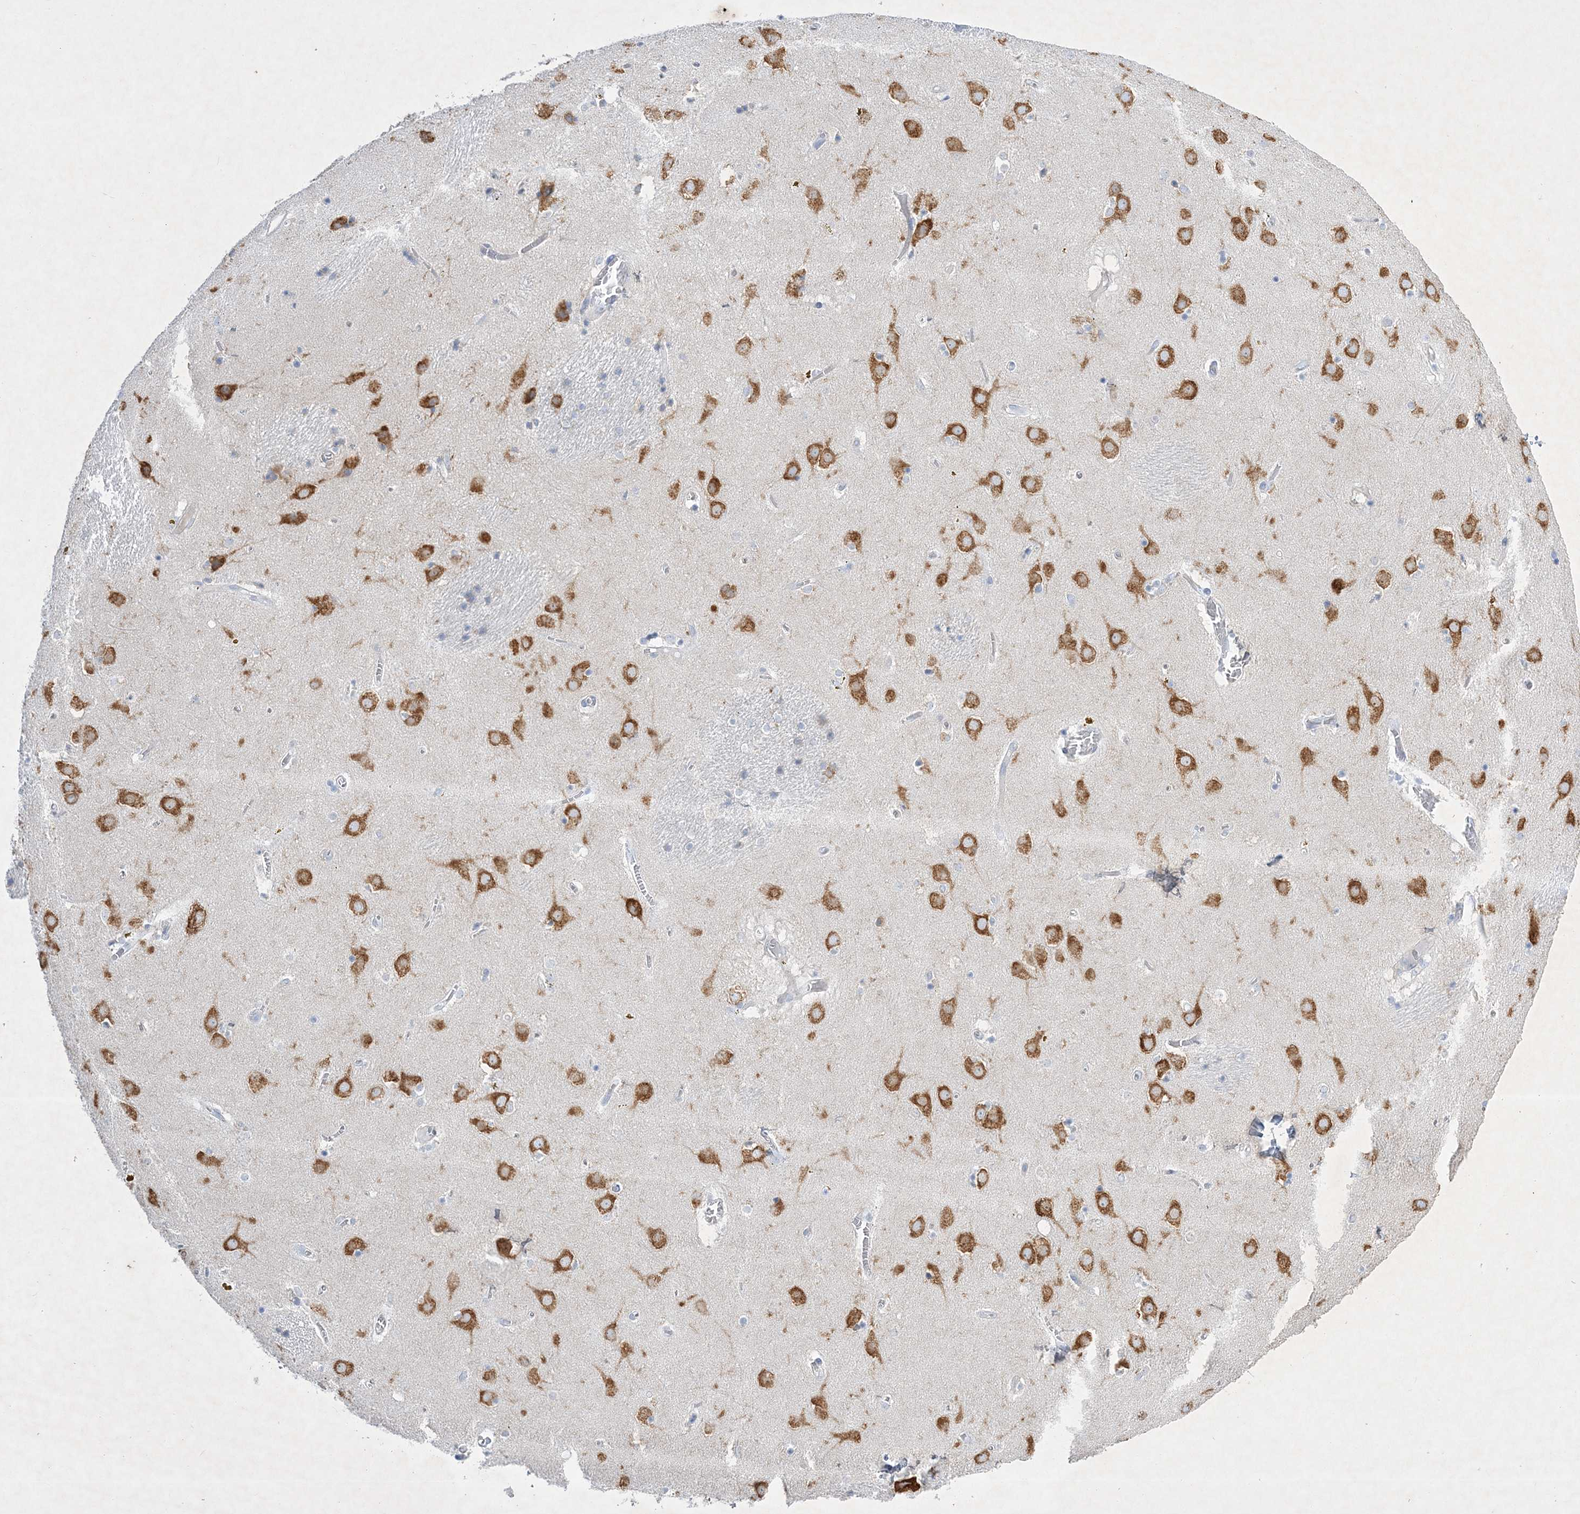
{"staining": {"intensity": "negative", "quantity": "none", "location": "none"}, "tissue": "caudate", "cell_type": "Glial cells", "image_type": "normal", "snomed": [{"axis": "morphology", "description": "Normal tissue, NOS"}, {"axis": "topography", "description": "Lateral ventricle wall"}], "caption": "A histopathology image of caudate stained for a protein exhibits no brown staining in glial cells. (DAB (3,3'-diaminobenzidine) IHC with hematoxylin counter stain).", "gene": "FARSB", "patient": {"sex": "male", "age": 70}}